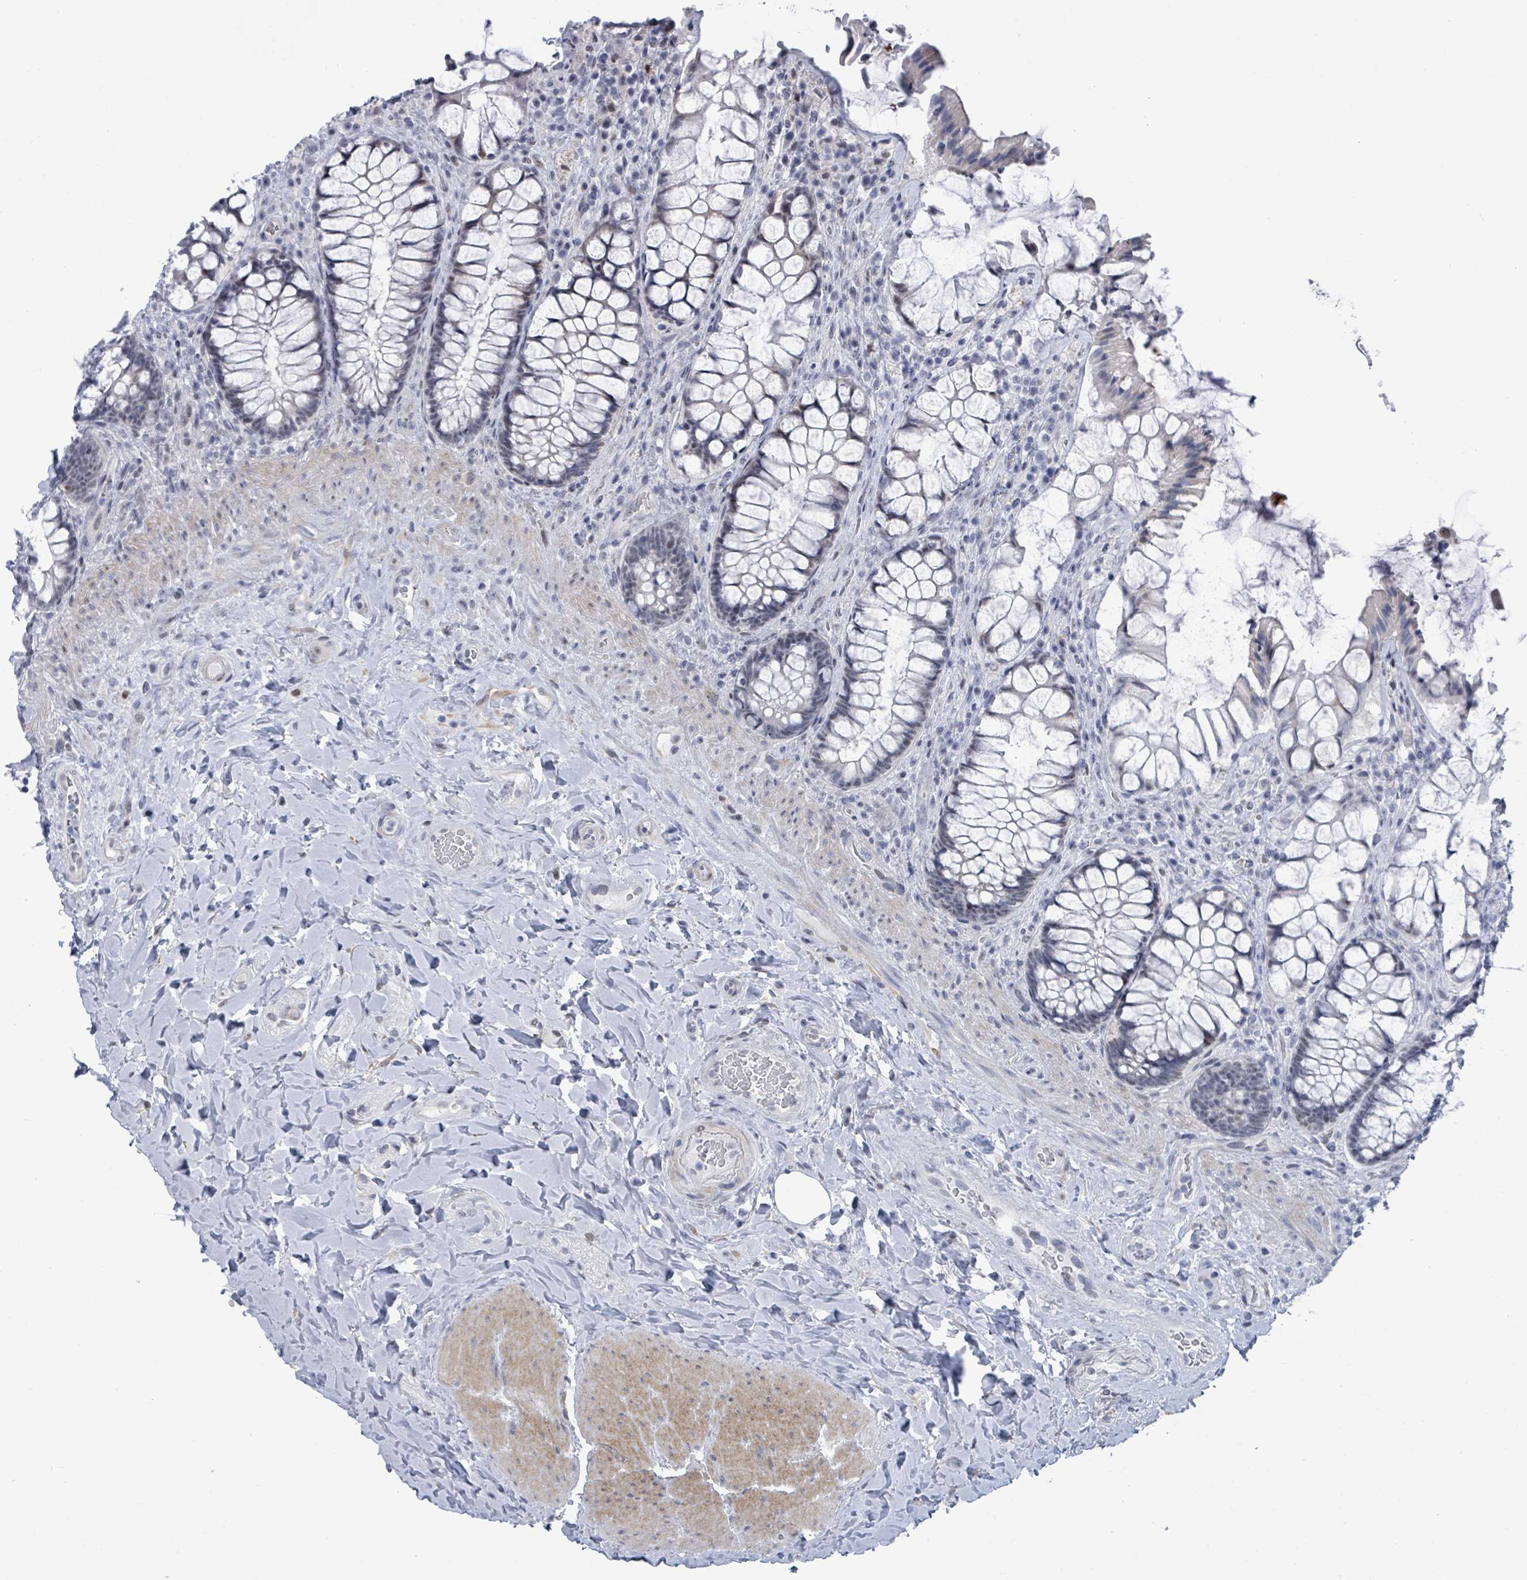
{"staining": {"intensity": "moderate", "quantity": "25%-75%", "location": "nuclear"}, "tissue": "rectum", "cell_type": "Glandular cells", "image_type": "normal", "snomed": [{"axis": "morphology", "description": "Normal tissue, NOS"}, {"axis": "topography", "description": "Rectum"}], "caption": "Protein staining demonstrates moderate nuclear staining in approximately 25%-75% of glandular cells in benign rectum. Ihc stains the protein of interest in brown and the nuclei are stained blue.", "gene": "CT45A10", "patient": {"sex": "female", "age": 58}}